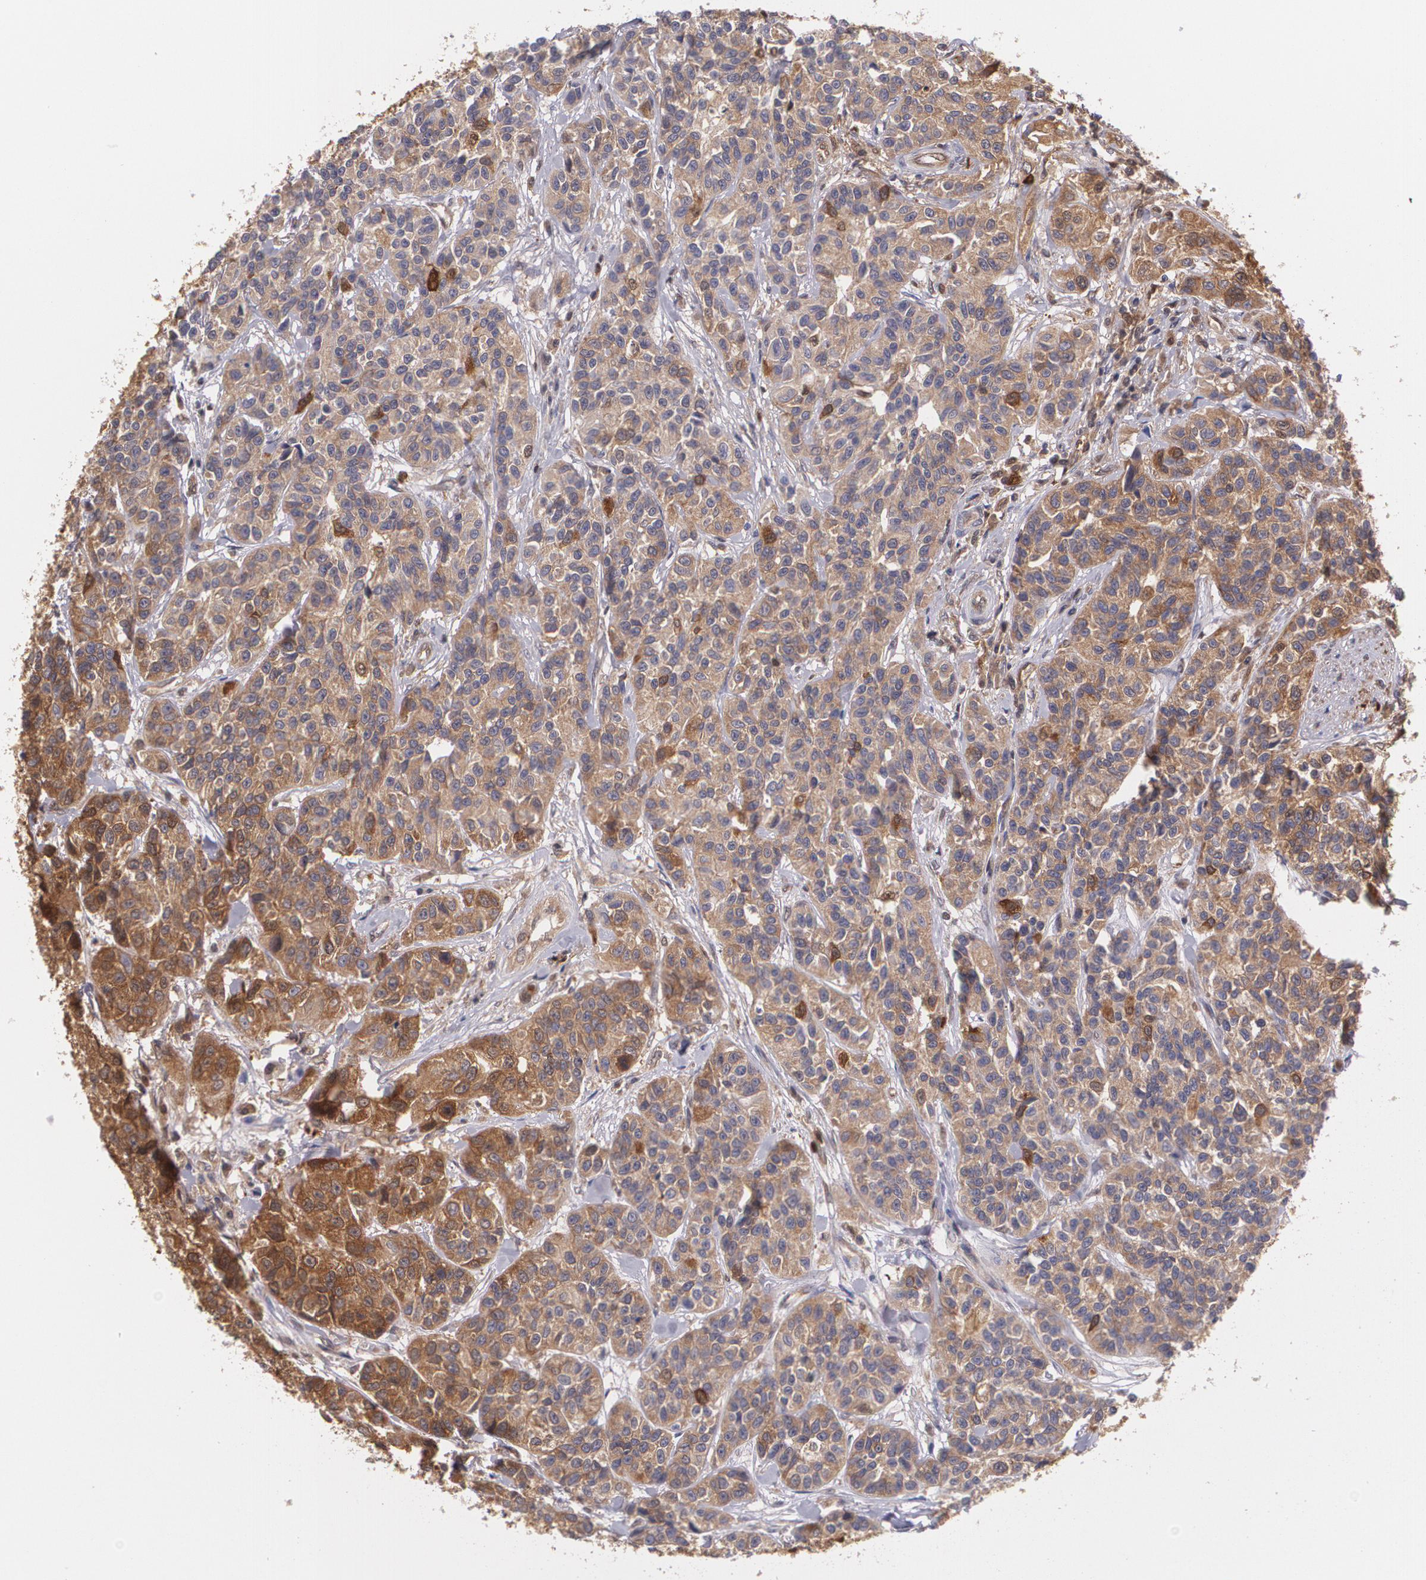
{"staining": {"intensity": "strong", "quantity": ">75%", "location": "cytoplasmic/membranous"}, "tissue": "urothelial cancer", "cell_type": "Tumor cells", "image_type": "cancer", "snomed": [{"axis": "morphology", "description": "Urothelial carcinoma, High grade"}, {"axis": "topography", "description": "Urinary bladder"}], "caption": "Human urothelial cancer stained with a brown dye displays strong cytoplasmic/membranous positive expression in approximately >75% of tumor cells.", "gene": "HSPH1", "patient": {"sex": "female", "age": 81}}